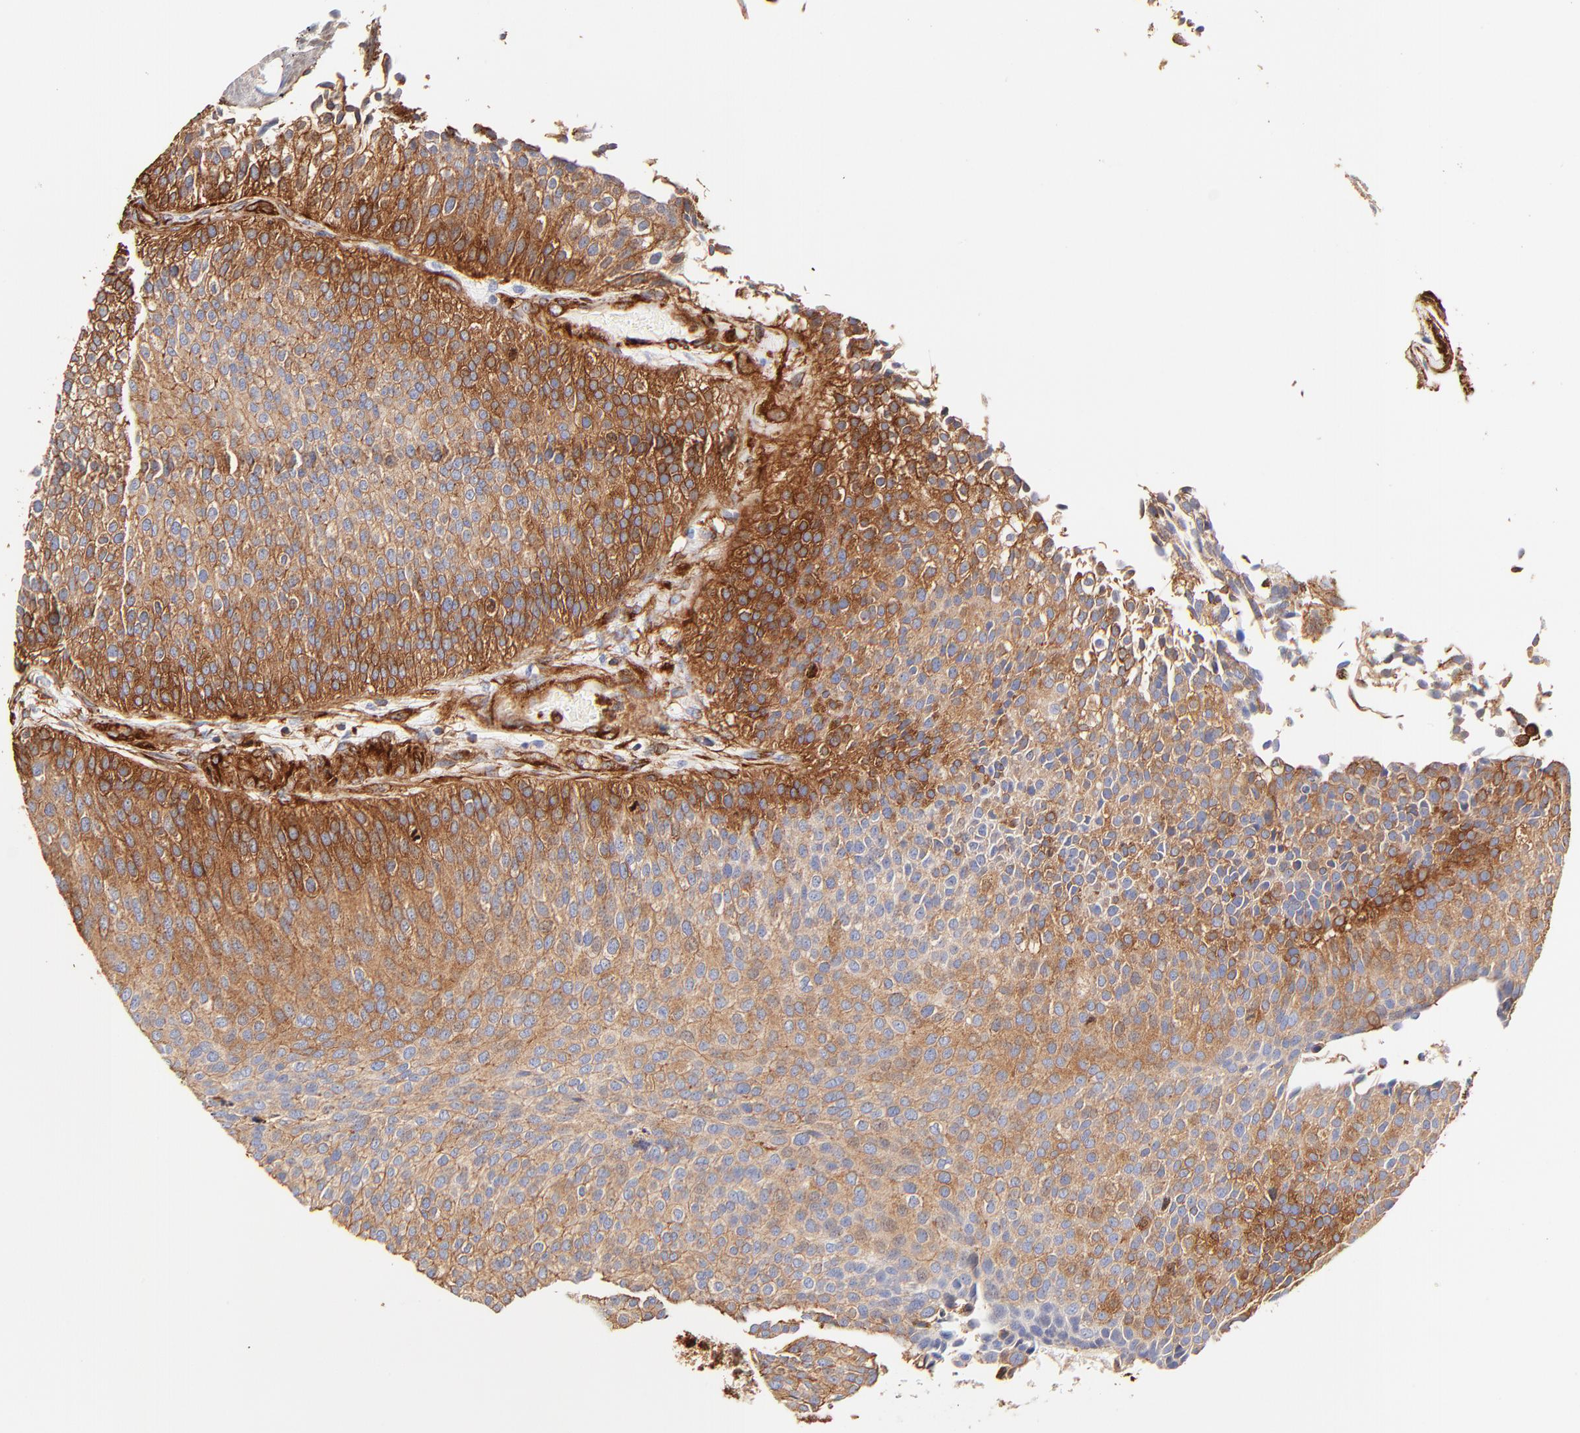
{"staining": {"intensity": "moderate", "quantity": ">75%", "location": "cytoplasmic/membranous"}, "tissue": "urothelial cancer", "cell_type": "Tumor cells", "image_type": "cancer", "snomed": [{"axis": "morphology", "description": "Urothelial carcinoma, Low grade"}, {"axis": "topography", "description": "Urinary bladder"}], "caption": "Urothelial carcinoma (low-grade) was stained to show a protein in brown. There is medium levels of moderate cytoplasmic/membranous positivity in approximately >75% of tumor cells.", "gene": "FLNA", "patient": {"sex": "male", "age": 84}}